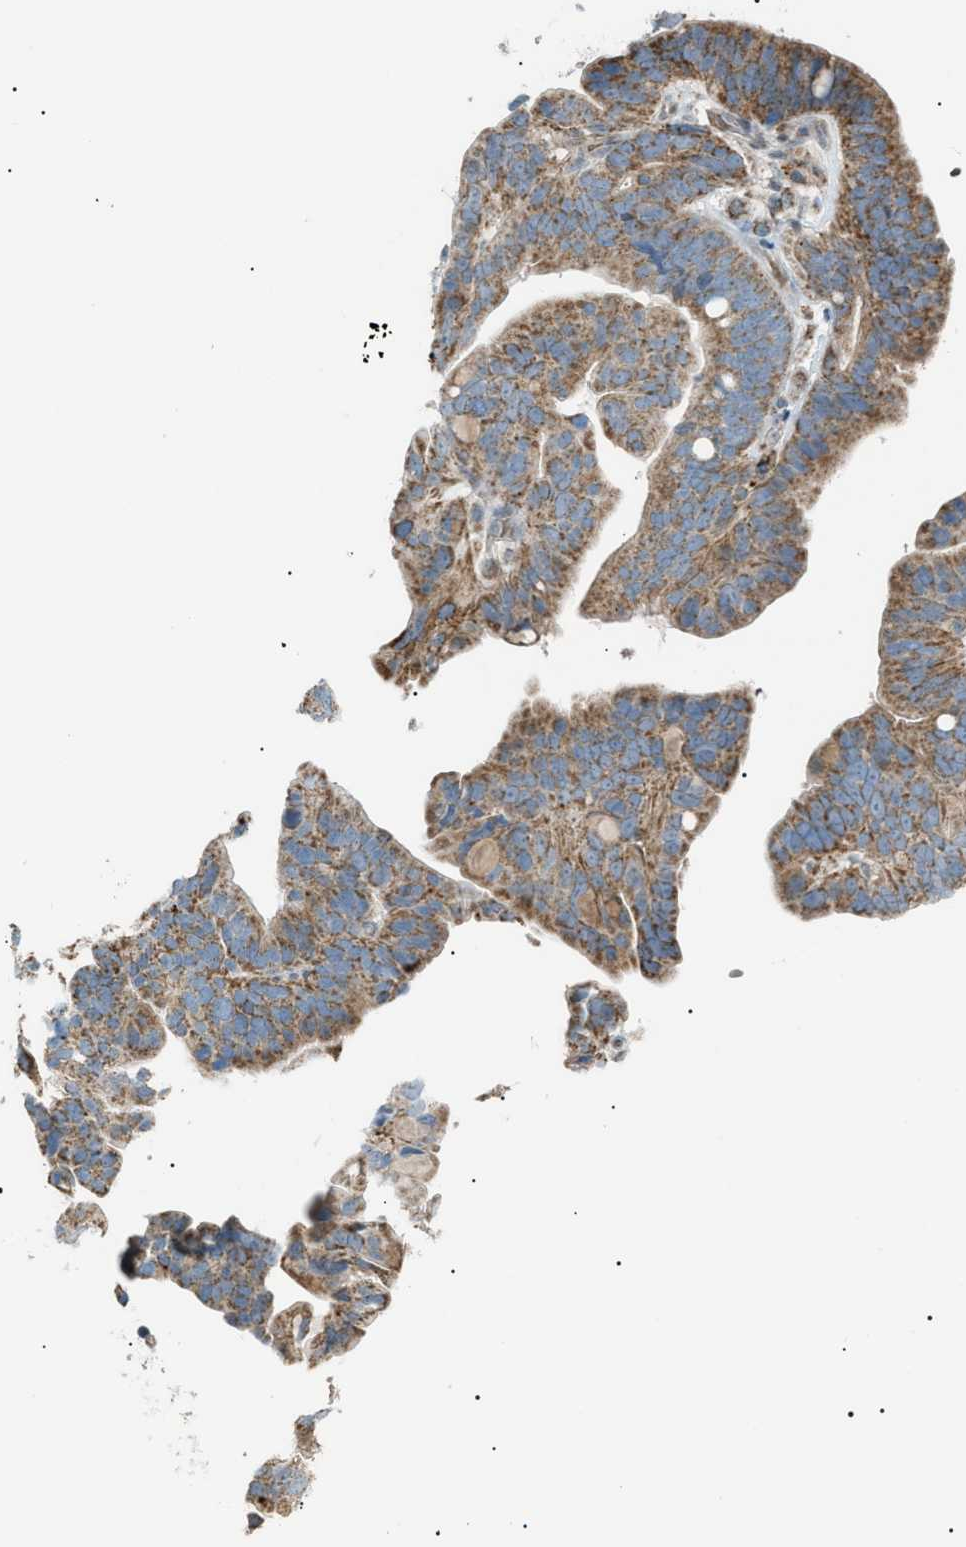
{"staining": {"intensity": "moderate", "quantity": ">75%", "location": "cytoplasmic/membranous"}, "tissue": "ovarian cancer", "cell_type": "Tumor cells", "image_type": "cancer", "snomed": [{"axis": "morphology", "description": "Cystadenocarcinoma, serous, NOS"}, {"axis": "topography", "description": "Ovary"}], "caption": "Immunohistochemistry (IHC) of ovarian serous cystadenocarcinoma displays medium levels of moderate cytoplasmic/membranous expression in about >75% of tumor cells.", "gene": "ZNF516", "patient": {"sex": "female", "age": 56}}